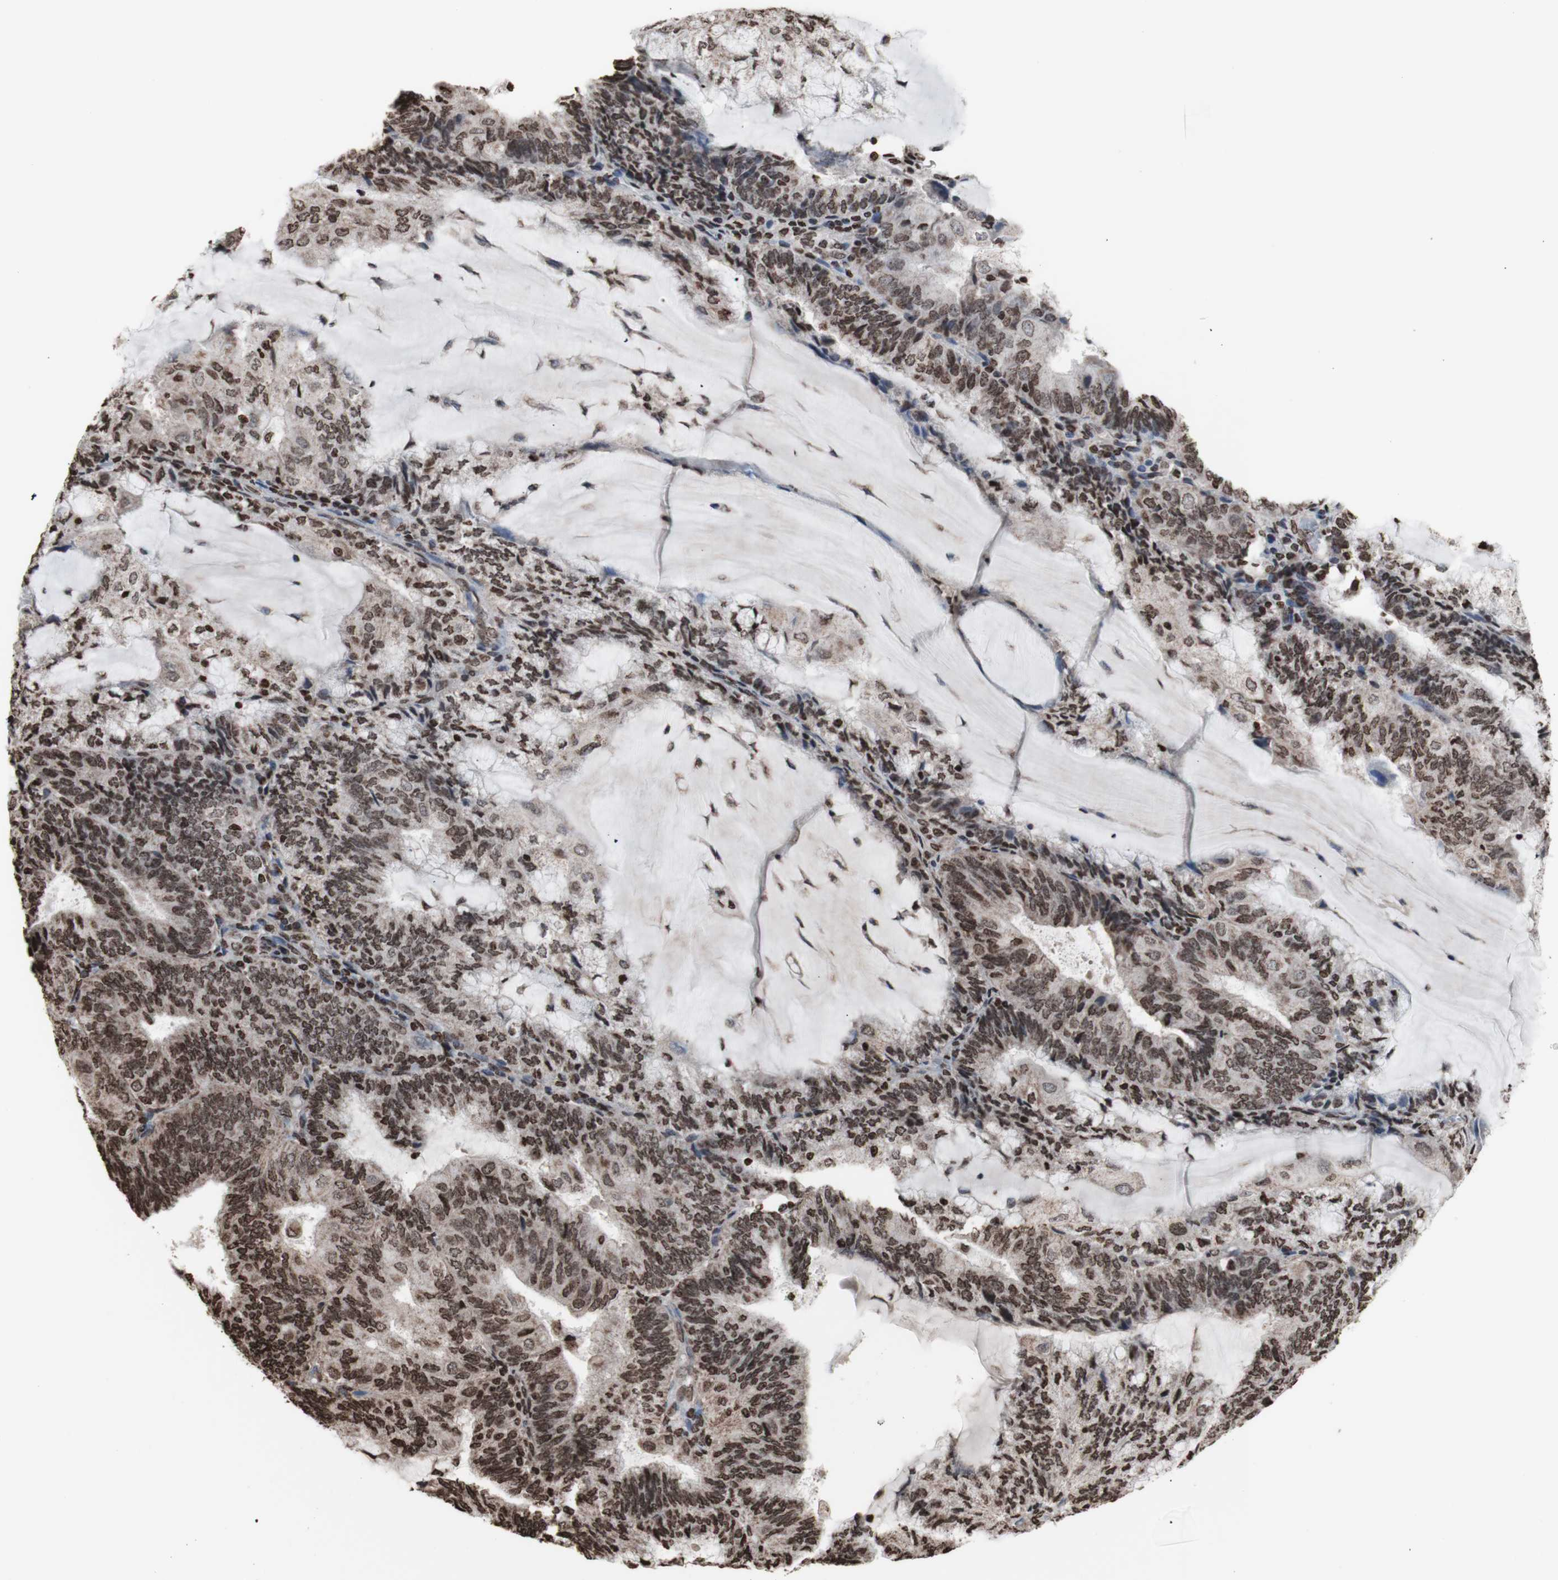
{"staining": {"intensity": "moderate", "quantity": ">75%", "location": "cytoplasmic/membranous,nuclear"}, "tissue": "endometrial cancer", "cell_type": "Tumor cells", "image_type": "cancer", "snomed": [{"axis": "morphology", "description": "Adenocarcinoma, NOS"}, {"axis": "topography", "description": "Endometrium"}], "caption": "Approximately >75% of tumor cells in human adenocarcinoma (endometrial) reveal moderate cytoplasmic/membranous and nuclear protein expression as visualized by brown immunohistochemical staining.", "gene": "SNAI2", "patient": {"sex": "female", "age": 81}}